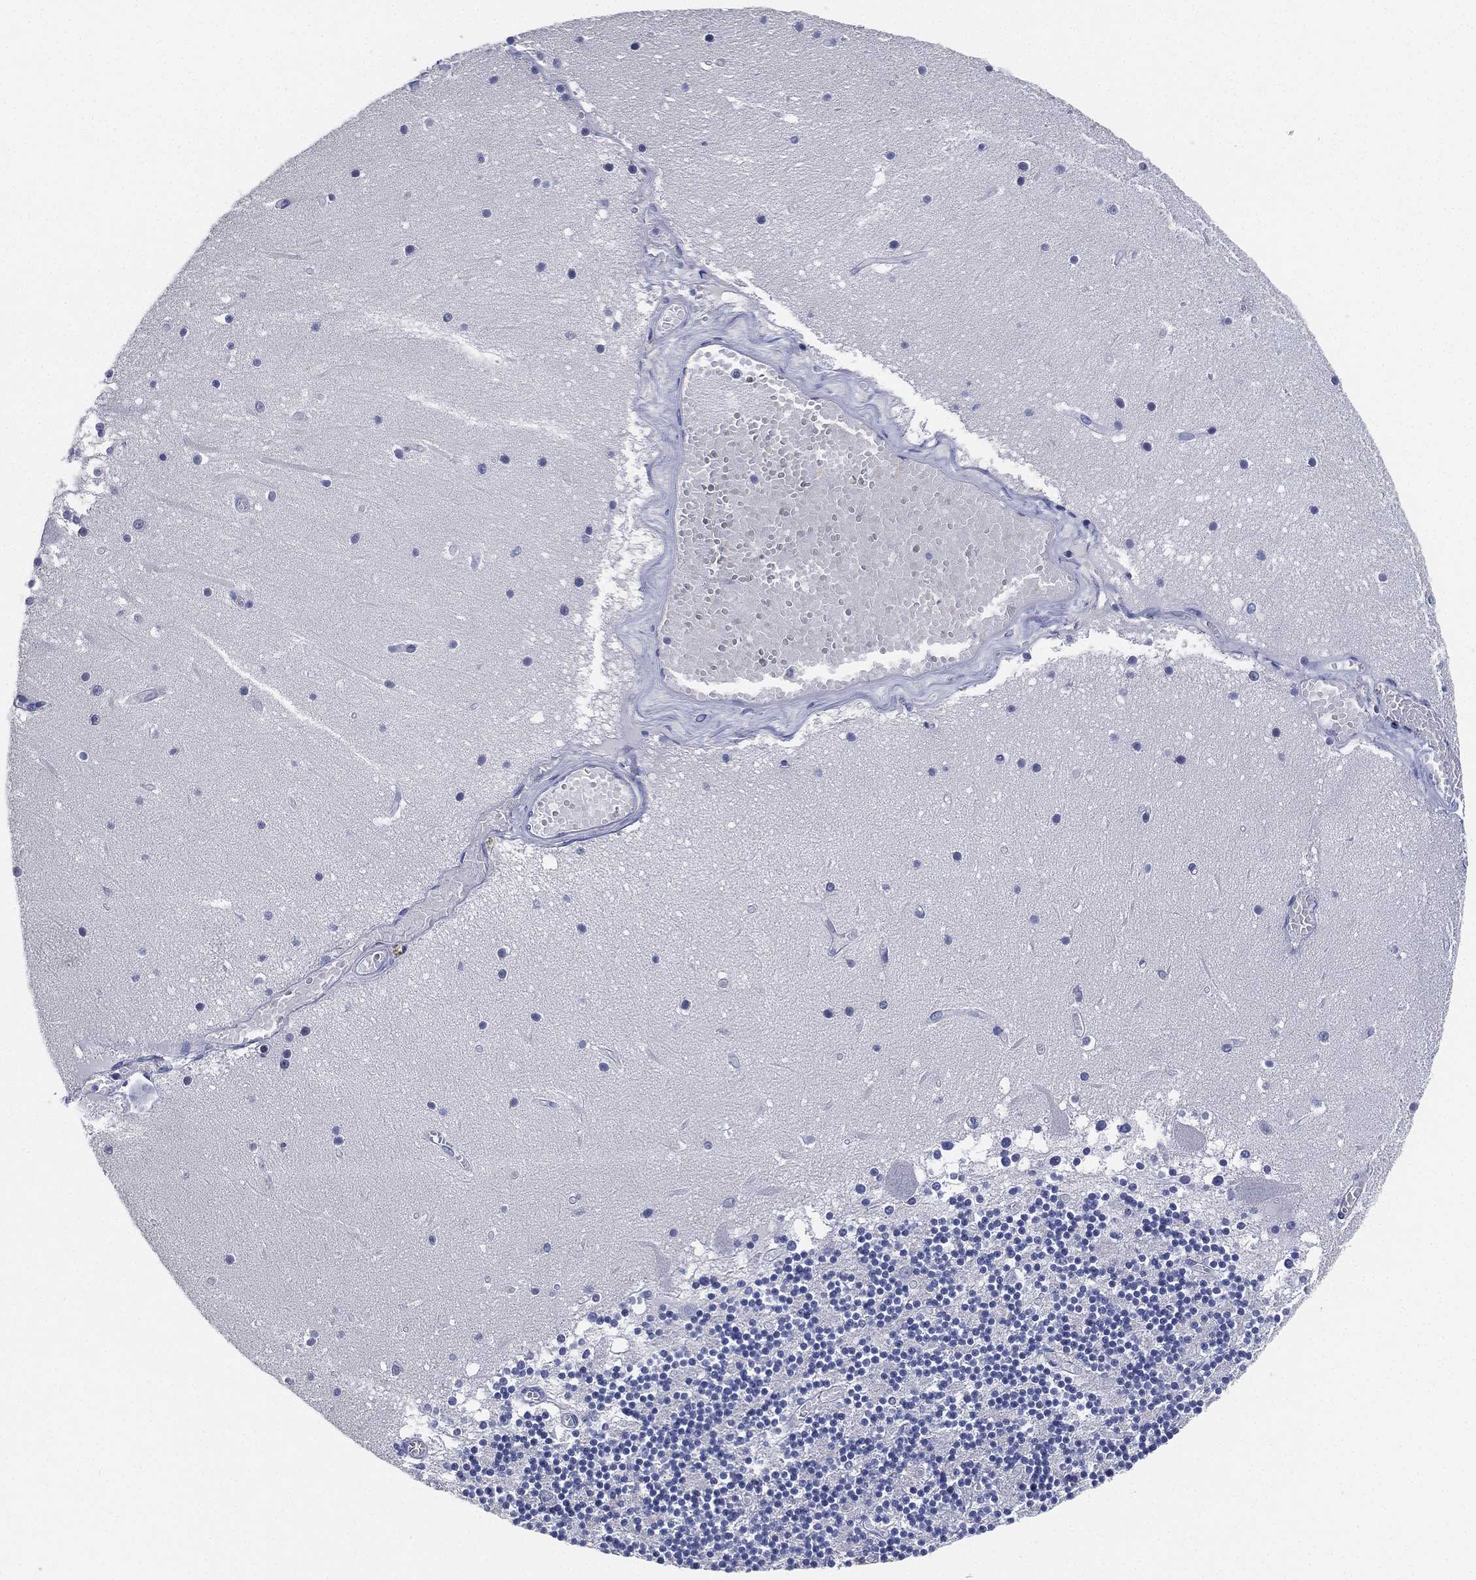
{"staining": {"intensity": "negative", "quantity": "none", "location": "none"}, "tissue": "cerebellum", "cell_type": "Cells in granular layer", "image_type": "normal", "snomed": [{"axis": "morphology", "description": "Normal tissue, NOS"}, {"axis": "topography", "description": "Cerebellum"}], "caption": "A high-resolution micrograph shows immunohistochemistry (IHC) staining of normal cerebellum, which shows no significant positivity in cells in granular layer.", "gene": "IYD", "patient": {"sex": "female", "age": 28}}